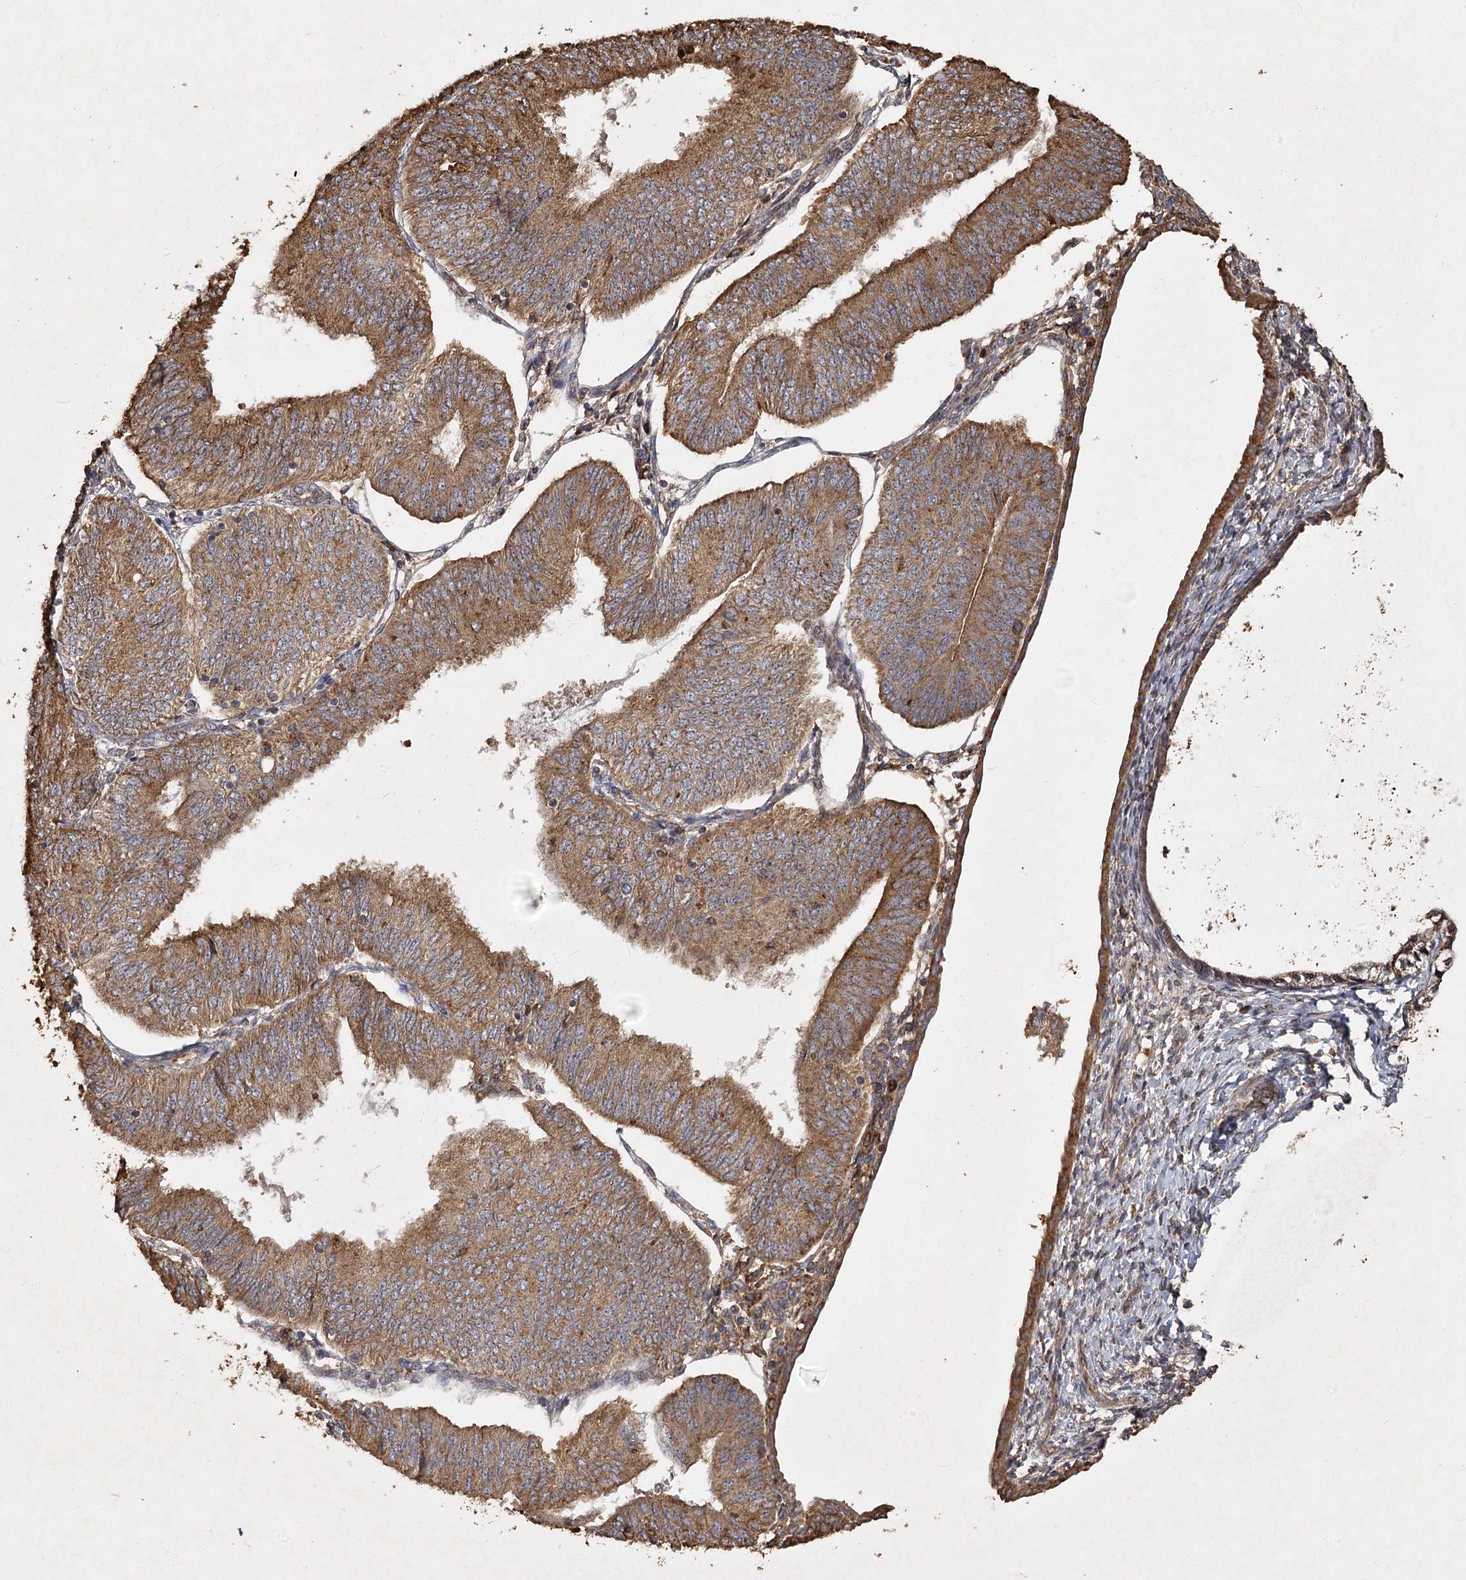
{"staining": {"intensity": "moderate", "quantity": ">75%", "location": "cytoplasmic/membranous"}, "tissue": "endometrial cancer", "cell_type": "Tumor cells", "image_type": "cancer", "snomed": [{"axis": "morphology", "description": "Adenocarcinoma, NOS"}, {"axis": "topography", "description": "Endometrium"}], "caption": "Protein expression analysis of human endometrial cancer reveals moderate cytoplasmic/membranous positivity in approximately >75% of tumor cells.", "gene": "PIK3C2A", "patient": {"sex": "female", "age": 58}}